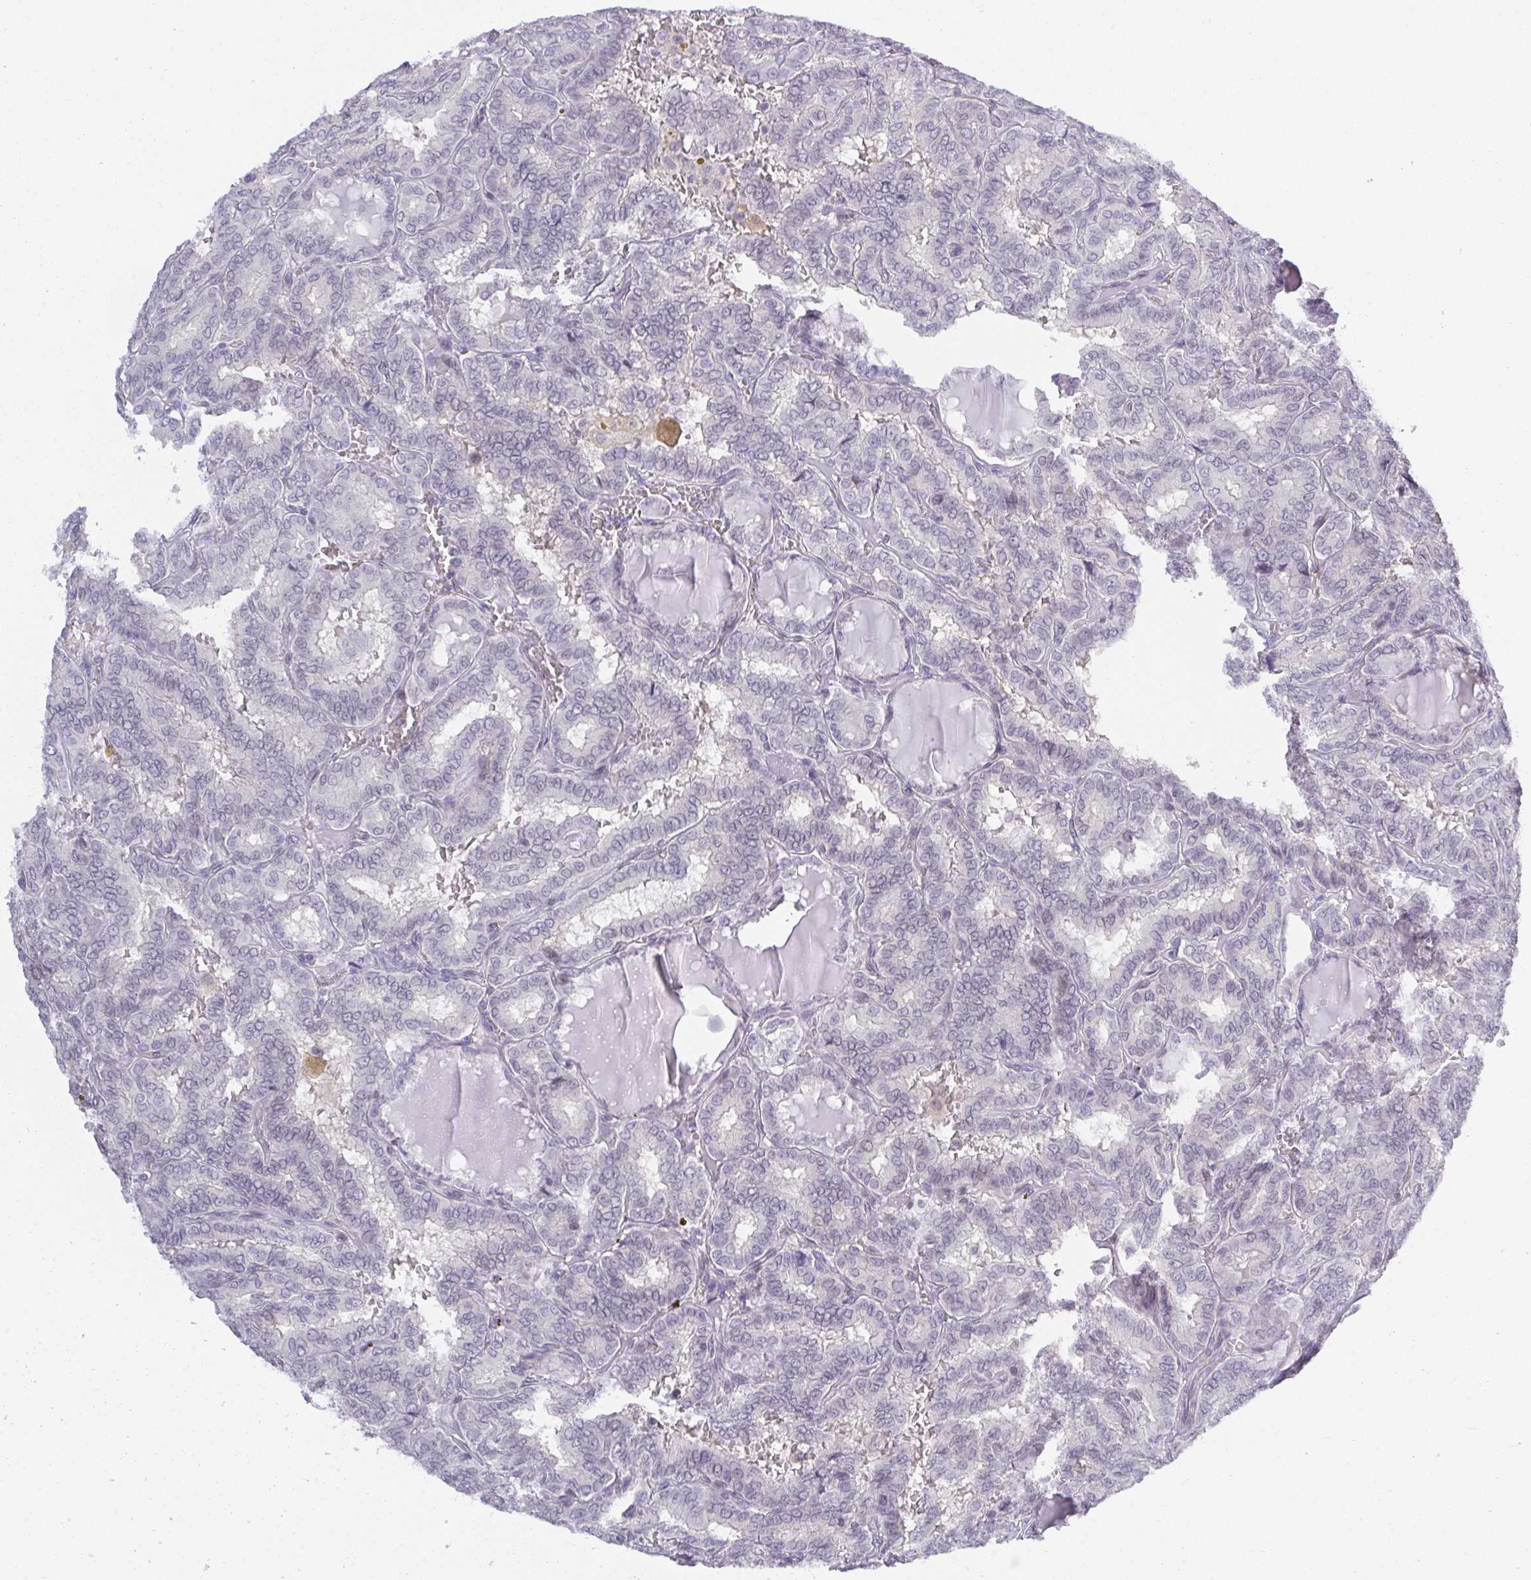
{"staining": {"intensity": "weak", "quantity": "<25%", "location": "nuclear"}, "tissue": "thyroid cancer", "cell_type": "Tumor cells", "image_type": "cancer", "snomed": [{"axis": "morphology", "description": "Papillary adenocarcinoma, NOS"}, {"axis": "topography", "description": "Thyroid gland"}], "caption": "Thyroid cancer (papillary adenocarcinoma) stained for a protein using immunohistochemistry (IHC) demonstrates no expression tumor cells.", "gene": "BMAL2", "patient": {"sex": "female", "age": 46}}